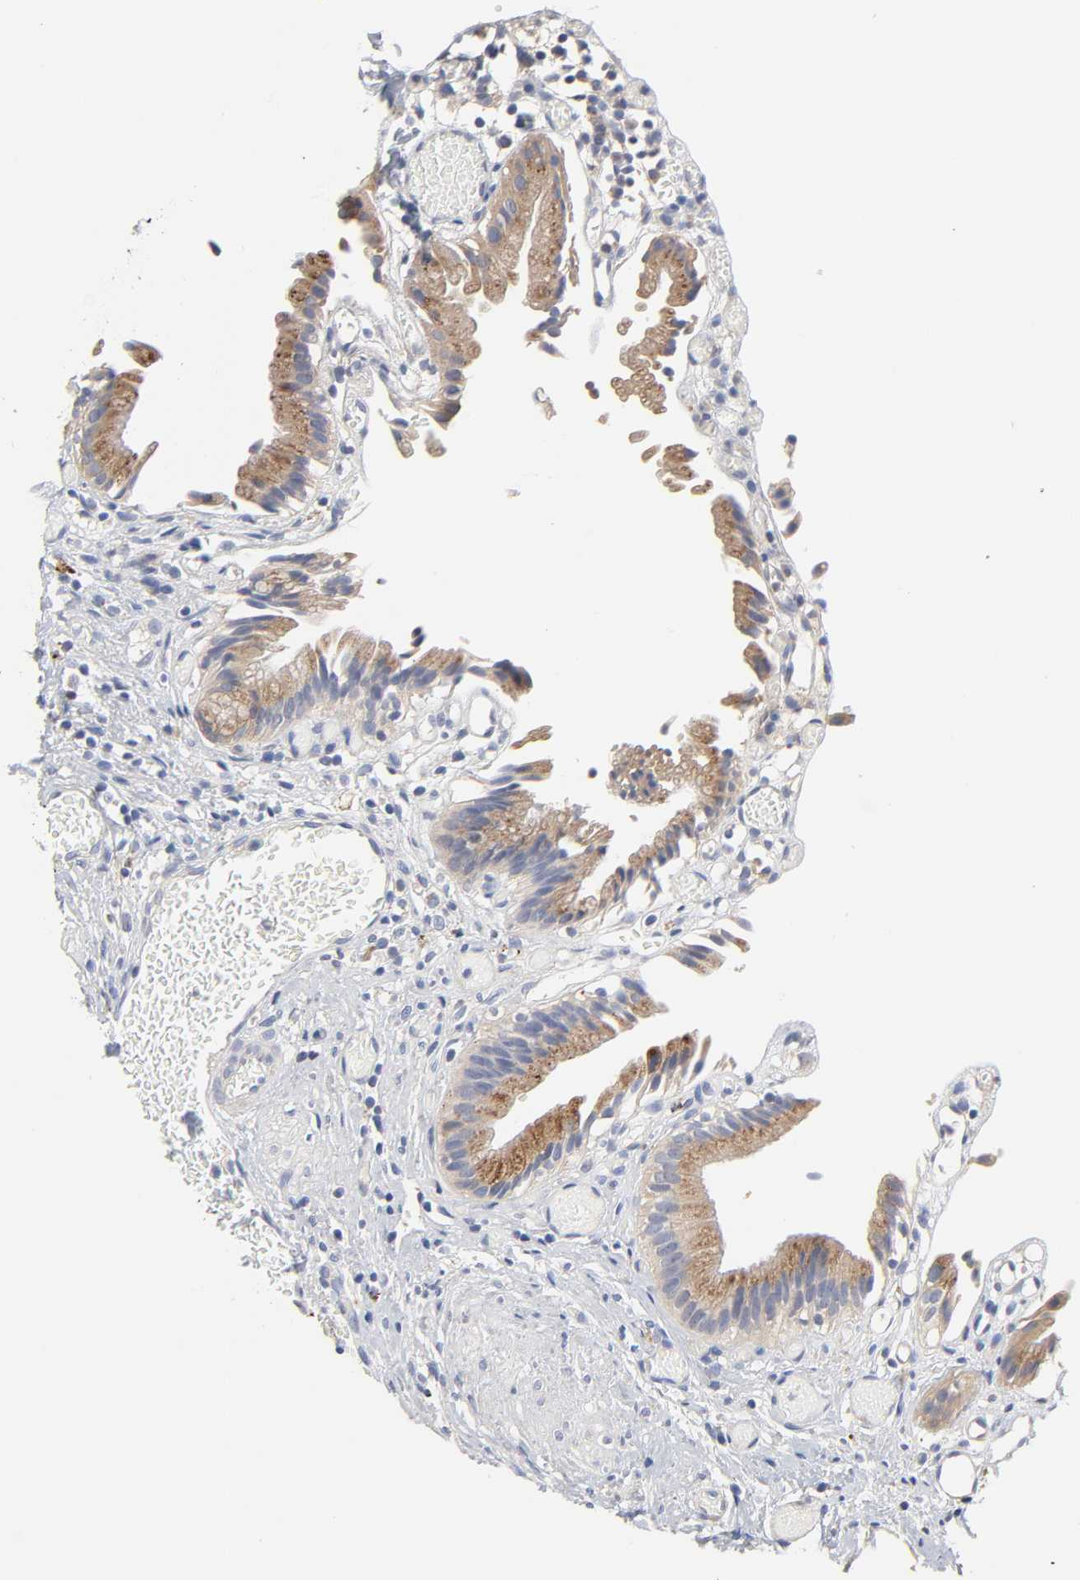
{"staining": {"intensity": "moderate", "quantity": ">75%", "location": "cytoplasmic/membranous"}, "tissue": "gallbladder", "cell_type": "Glandular cells", "image_type": "normal", "snomed": [{"axis": "morphology", "description": "Normal tissue, NOS"}, {"axis": "topography", "description": "Gallbladder"}], "caption": "About >75% of glandular cells in unremarkable gallbladder show moderate cytoplasmic/membranous protein staining as visualized by brown immunohistochemical staining.", "gene": "C17orf75", "patient": {"sex": "male", "age": 65}}